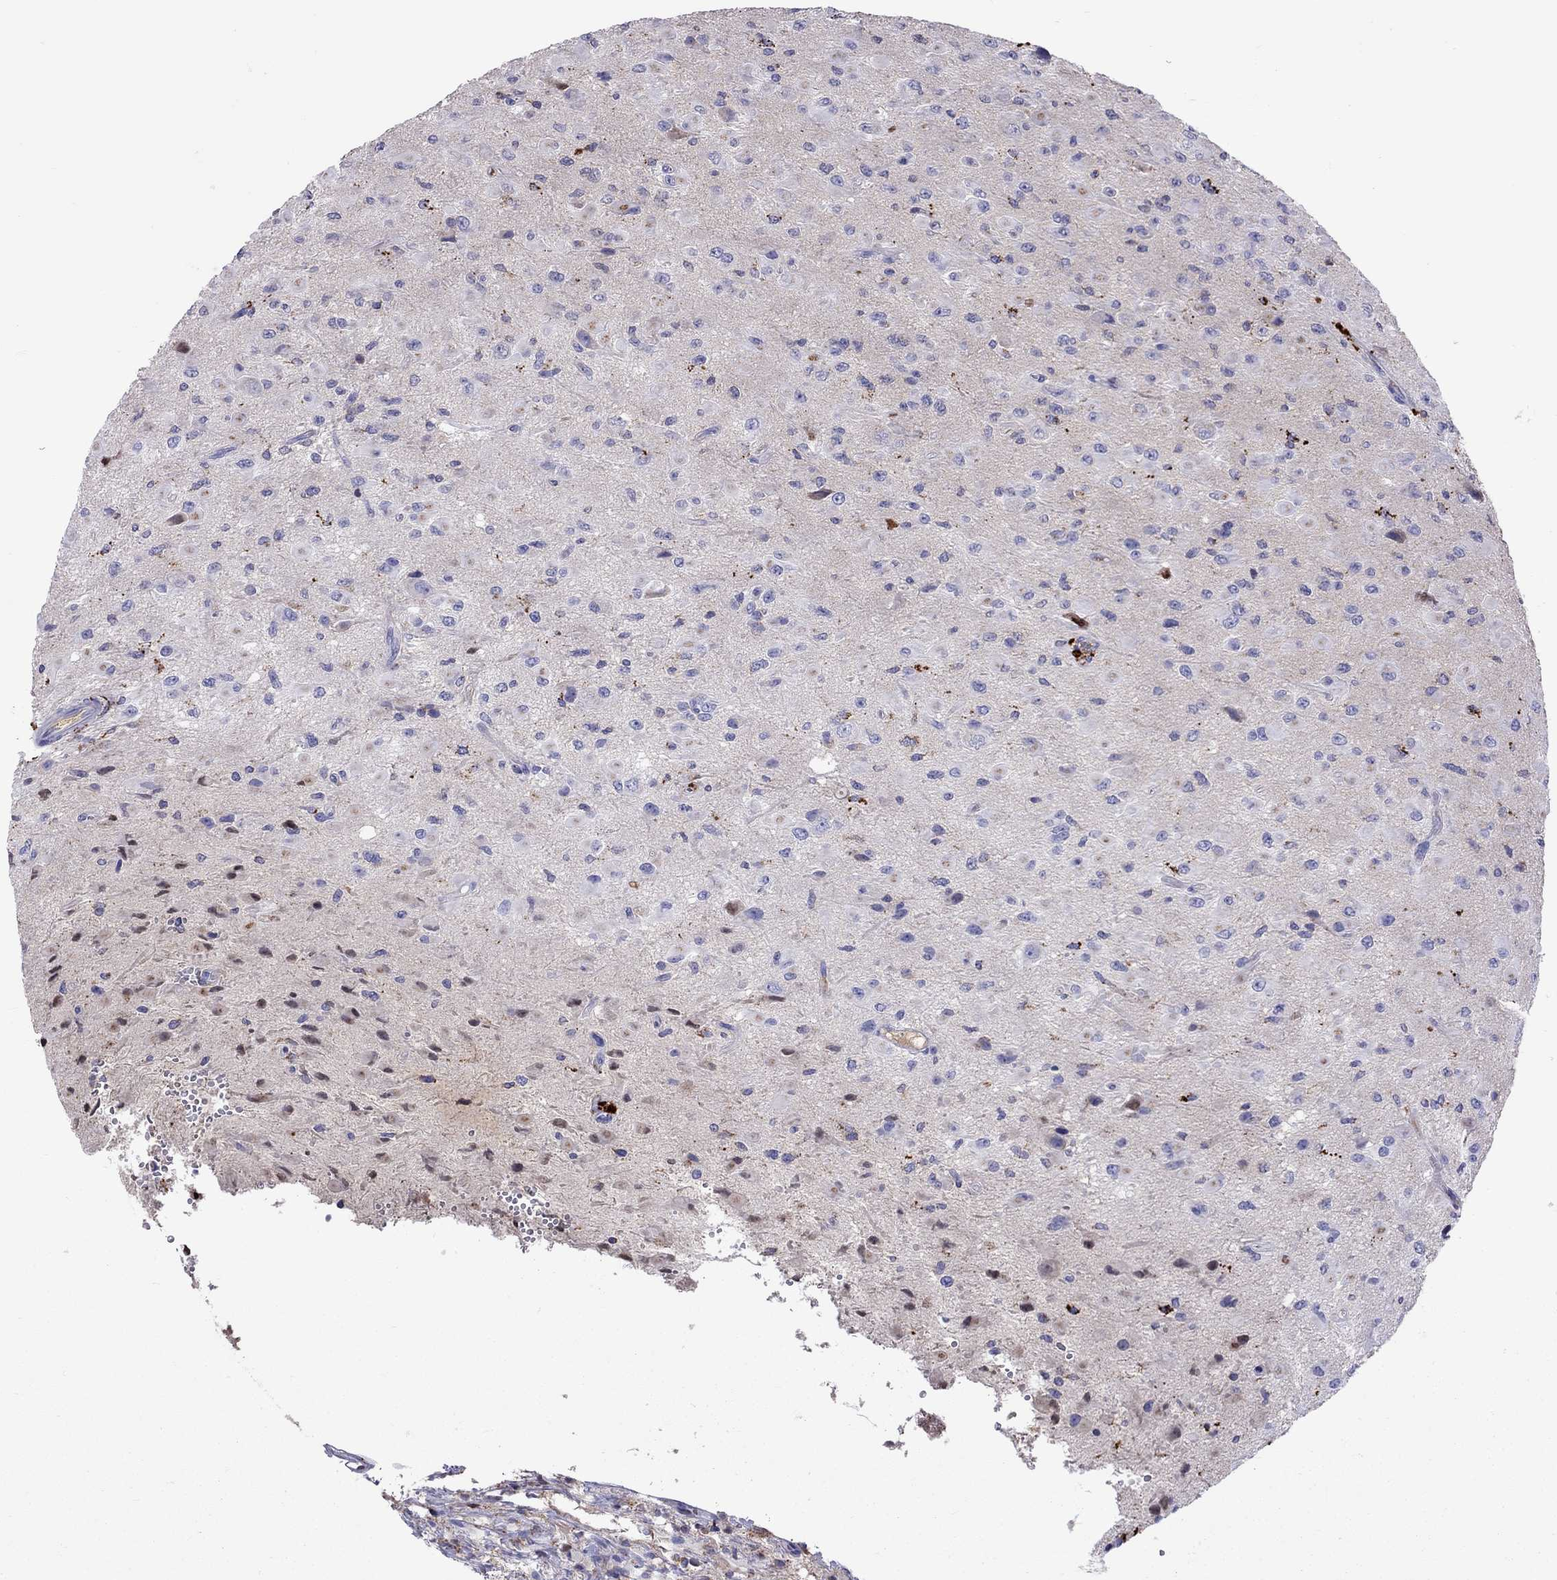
{"staining": {"intensity": "negative", "quantity": "none", "location": "none"}, "tissue": "glioma", "cell_type": "Tumor cells", "image_type": "cancer", "snomed": [{"axis": "morphology", "description": "Glioma, malignant, High grade"}, {"axis": "topography", "description": "Cerebral cortex"}], "caption": "Tumor cells show no significant expression in malignant glioma (high-grade).", "gene": "SERPINA3", "patient": {"sex": "male", "age": 35}}